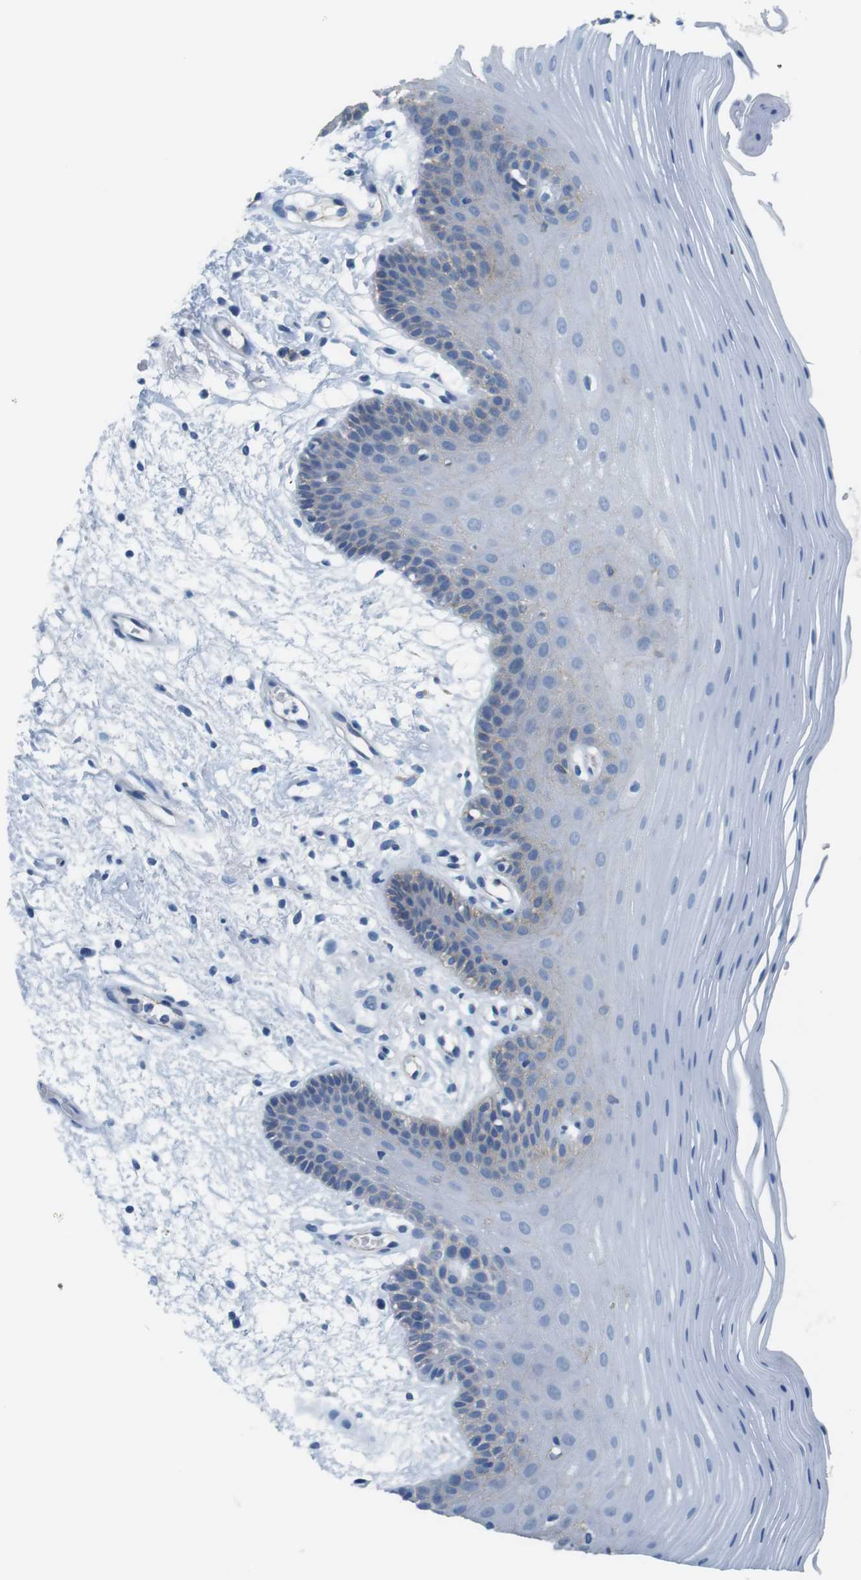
{"staining": {"intensity": "negative", "quantity": "none", "location": "none"}, "tissue": "oral mucosa", "cell_type": "Squamous epithelial cells", "image_type": "normal", "snomed": [{"axis": "morphology", "description": "Normal tissue, NOS"}, {"axis": "morphology", "description": "Squamous cell carcinoma, NOS"}, {"axis": "topography", "description": "Skeletal muscle"}, {"axis": "topography", "description": "Oral tissue"}, {"axis": "topography", "description": "Head-Neck"}], "caption": "There is no significant expression in squamous epithelial cells of oral mucosa. (IHC, brightfield microscopy, high magnification).", "gene": "SLC6A6", "patient": {"sex": "male", "age": 71}}